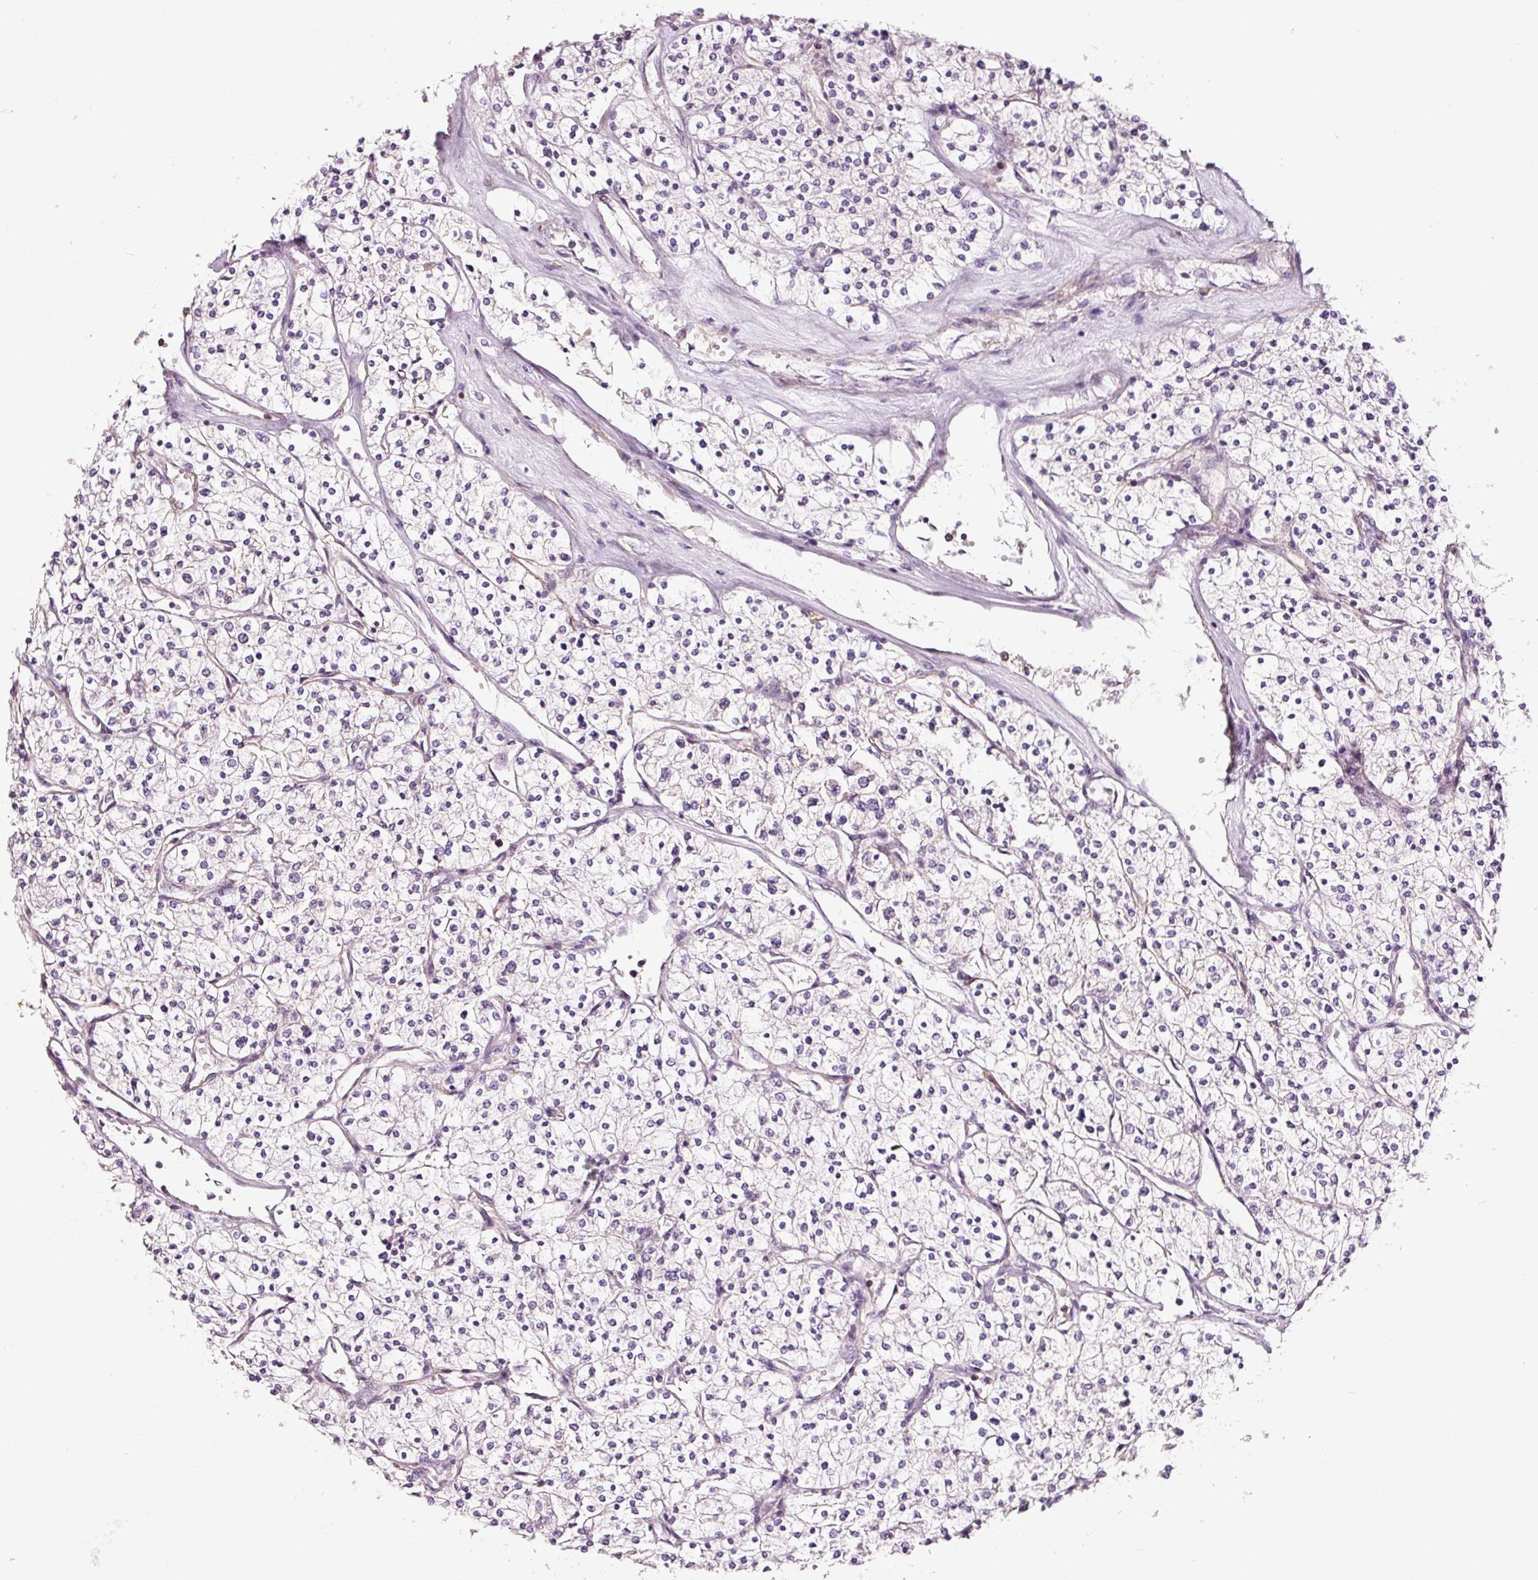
{"staining": {"intensity": "negative", "quantity": "none", "location": "none"}, "tissue": "renal cancer", "cell_type": "Tumor cells", "image_type": "cancer", "snomed": [{"axis": "morphology", "description": "Adenocarcinoma, NOS"}, {"axis": "topography", "description": "Kidney"}], "caption": "The photomicrograph exhibits no significant expression in tumor cells of renal adenocarcinoma.", "gene": "ADD3", "patient": {"sex": "male", "age": 80}}